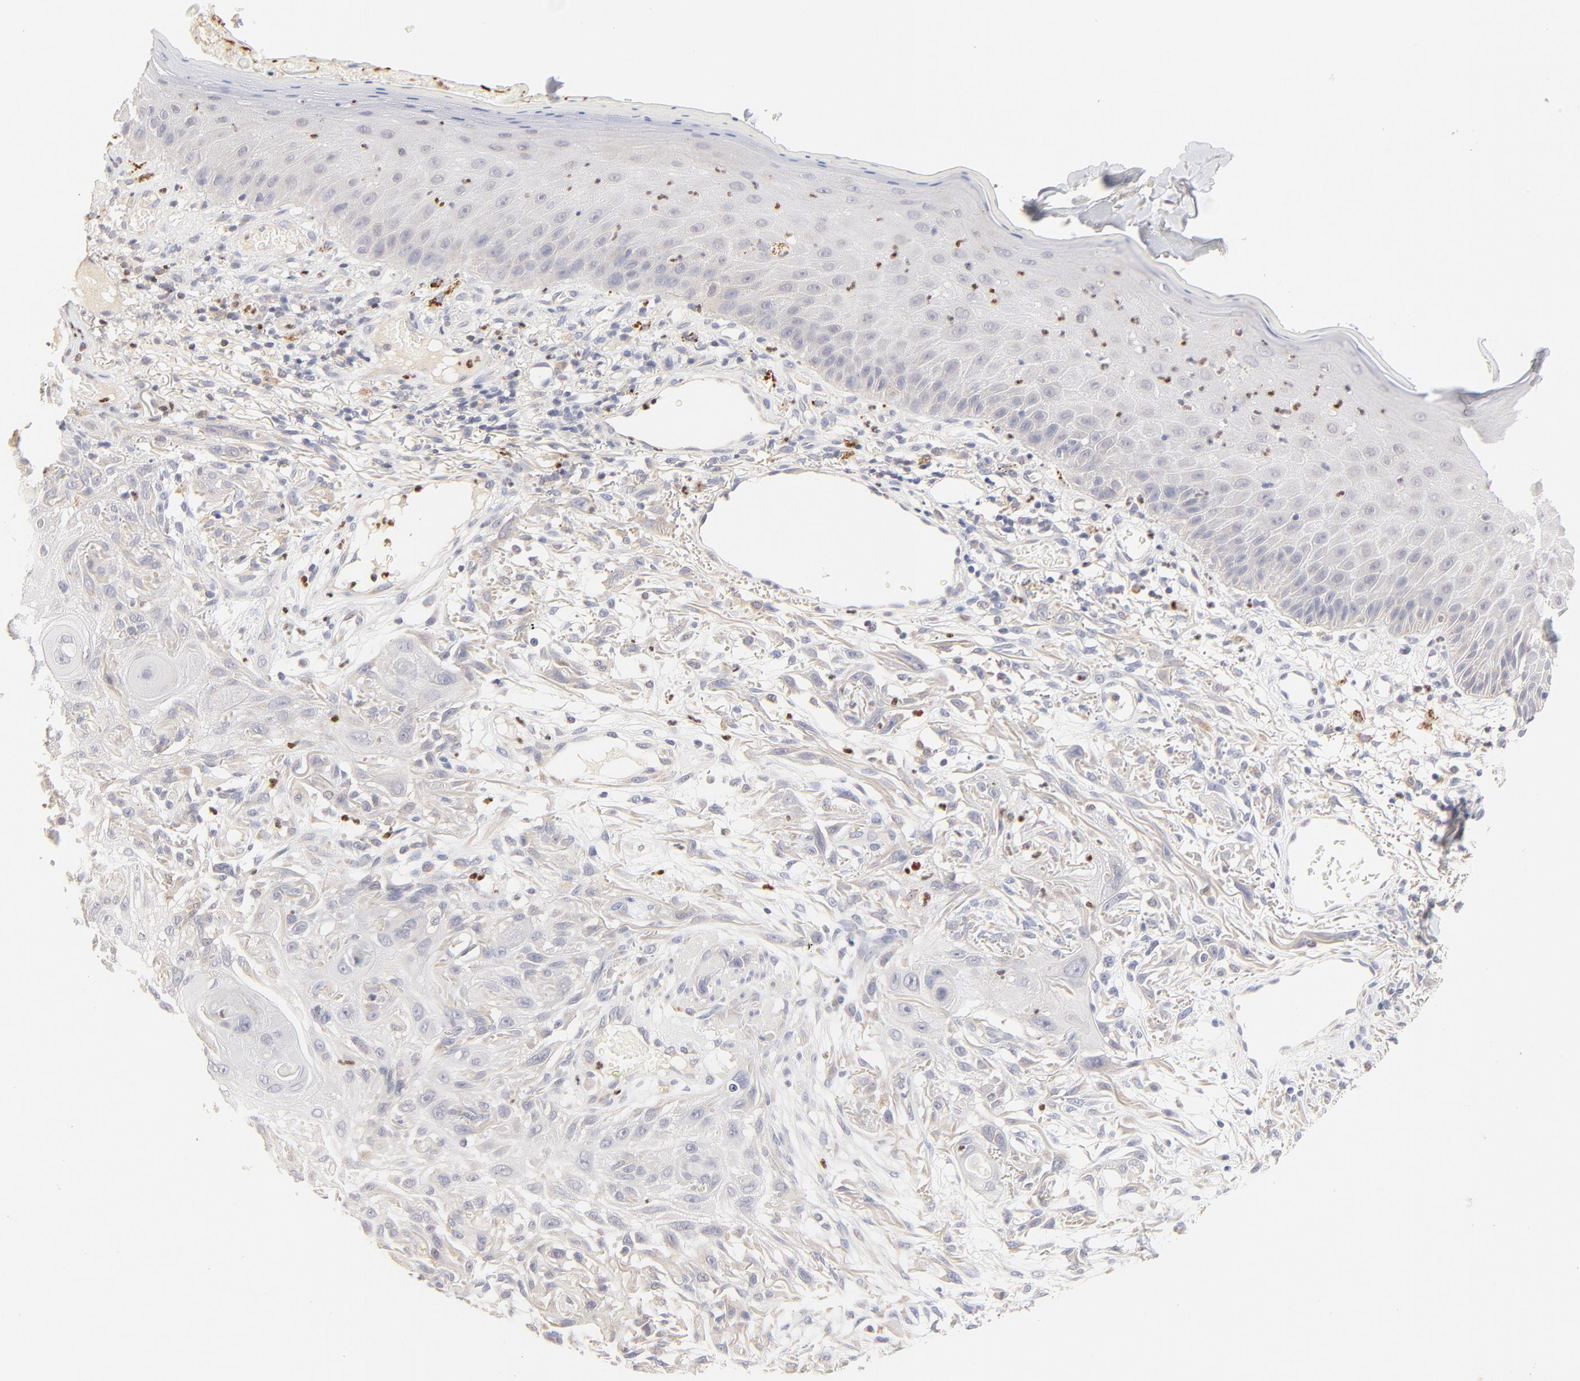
{"staining": {"intensity": "negative", "quantity": "none", "location": "none"}, "tissue": "skin cancer", "cell_type": "Tumor cells", "image_type": "cancer", "snomed": [{"axis": "morphology", "description": "Squamous cell carcinoma, NOS"}, {"axis": "topography", "description": "Skin"}], "caption": "A high-resolution image shows immunohistochemistry (IHC) staining of skin cancer, which demonstrates no significant staining in tumor cells. (DAB (3,3'-diaminobenzidine) immunohistochemistry visualized using brightfield microscopy, high magnification).", "gene": "MTERF2", "patient": {"sex": "female", "age": 59}}